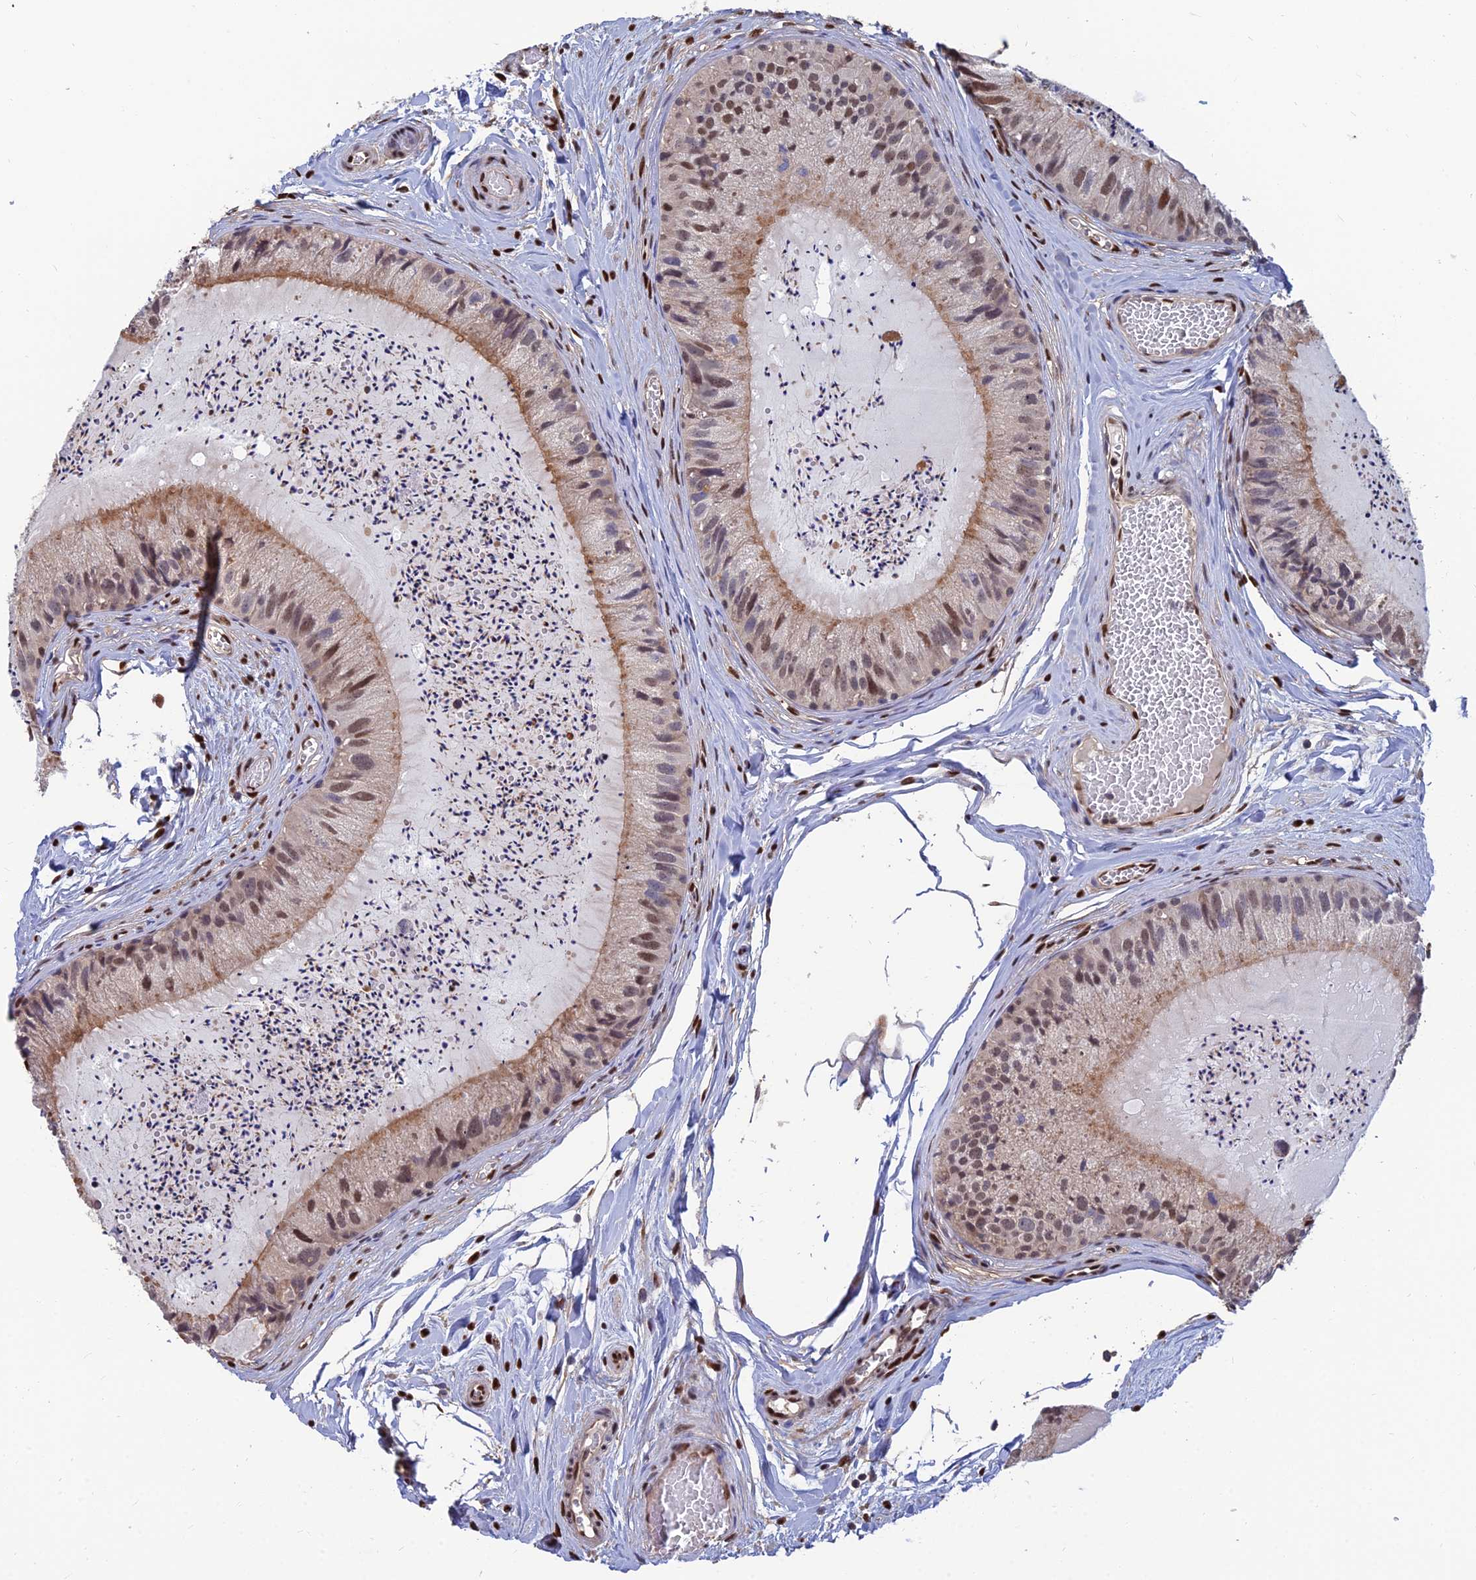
{"staining": {"intensity": "moderate", "quantity": "25%-75%", "location": "nuclear"}, "tissue": "epididymis", "cell_type": "Glandular cells", "image_type": "normal", "snomed": [{"axis": "morphology", "description": "Normal tissue, NOS"}, {"axis": "topography", "description": "Epididymis"}], "caption": "High-power microscopy captured an immunohistochemistry (IHC) histopathology image of normal epididymis, revealing moderate nuclear positivity in approximately 25%-75% of glandular cells.", "gene": "DNPEP", "patient": {"sex": "male", "age": 31}}